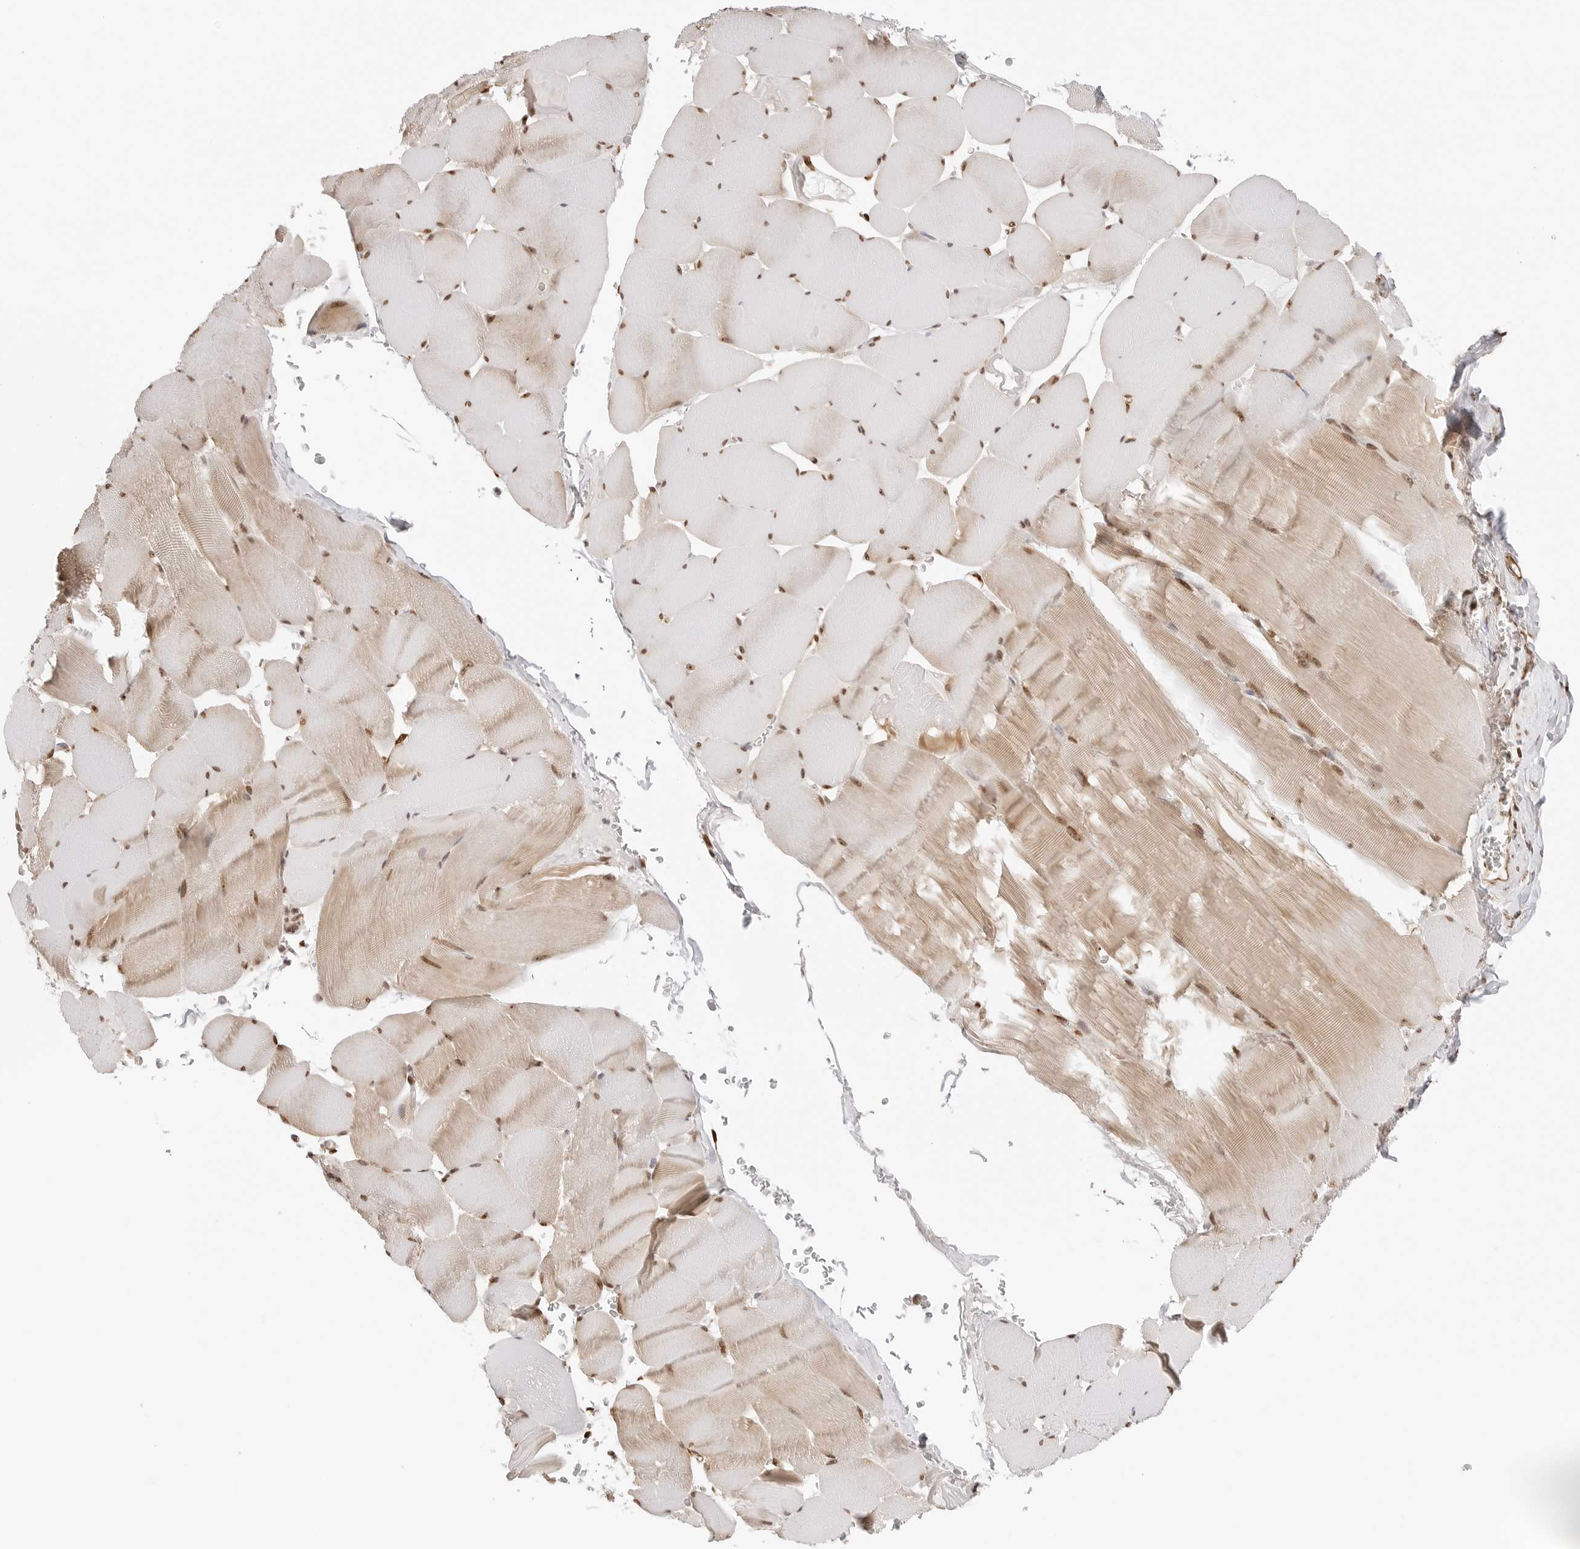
{"staining": {"intensity": "moderate", "quantity": ">75%", "location": "cytoplasmic/membranous,nuclear"}, "tissue": "skeletal muscle", "cell_type": "Myocytes", "image_type": "normal", "snomed": [{"axis": "morphology", "description": "Normal tissue, NOS"}, {"axis": "topography", "description": "Skeletal muscle"}], "caption": "DAB immunohistochemical staining of unremarkable human skeletal muscle shows moderate cytoplasmic/membranous,nuclear protein expression in about >75% of myocytes.", "gene": "FKBP14", "patient": {"sex": "male", "age": 62}}